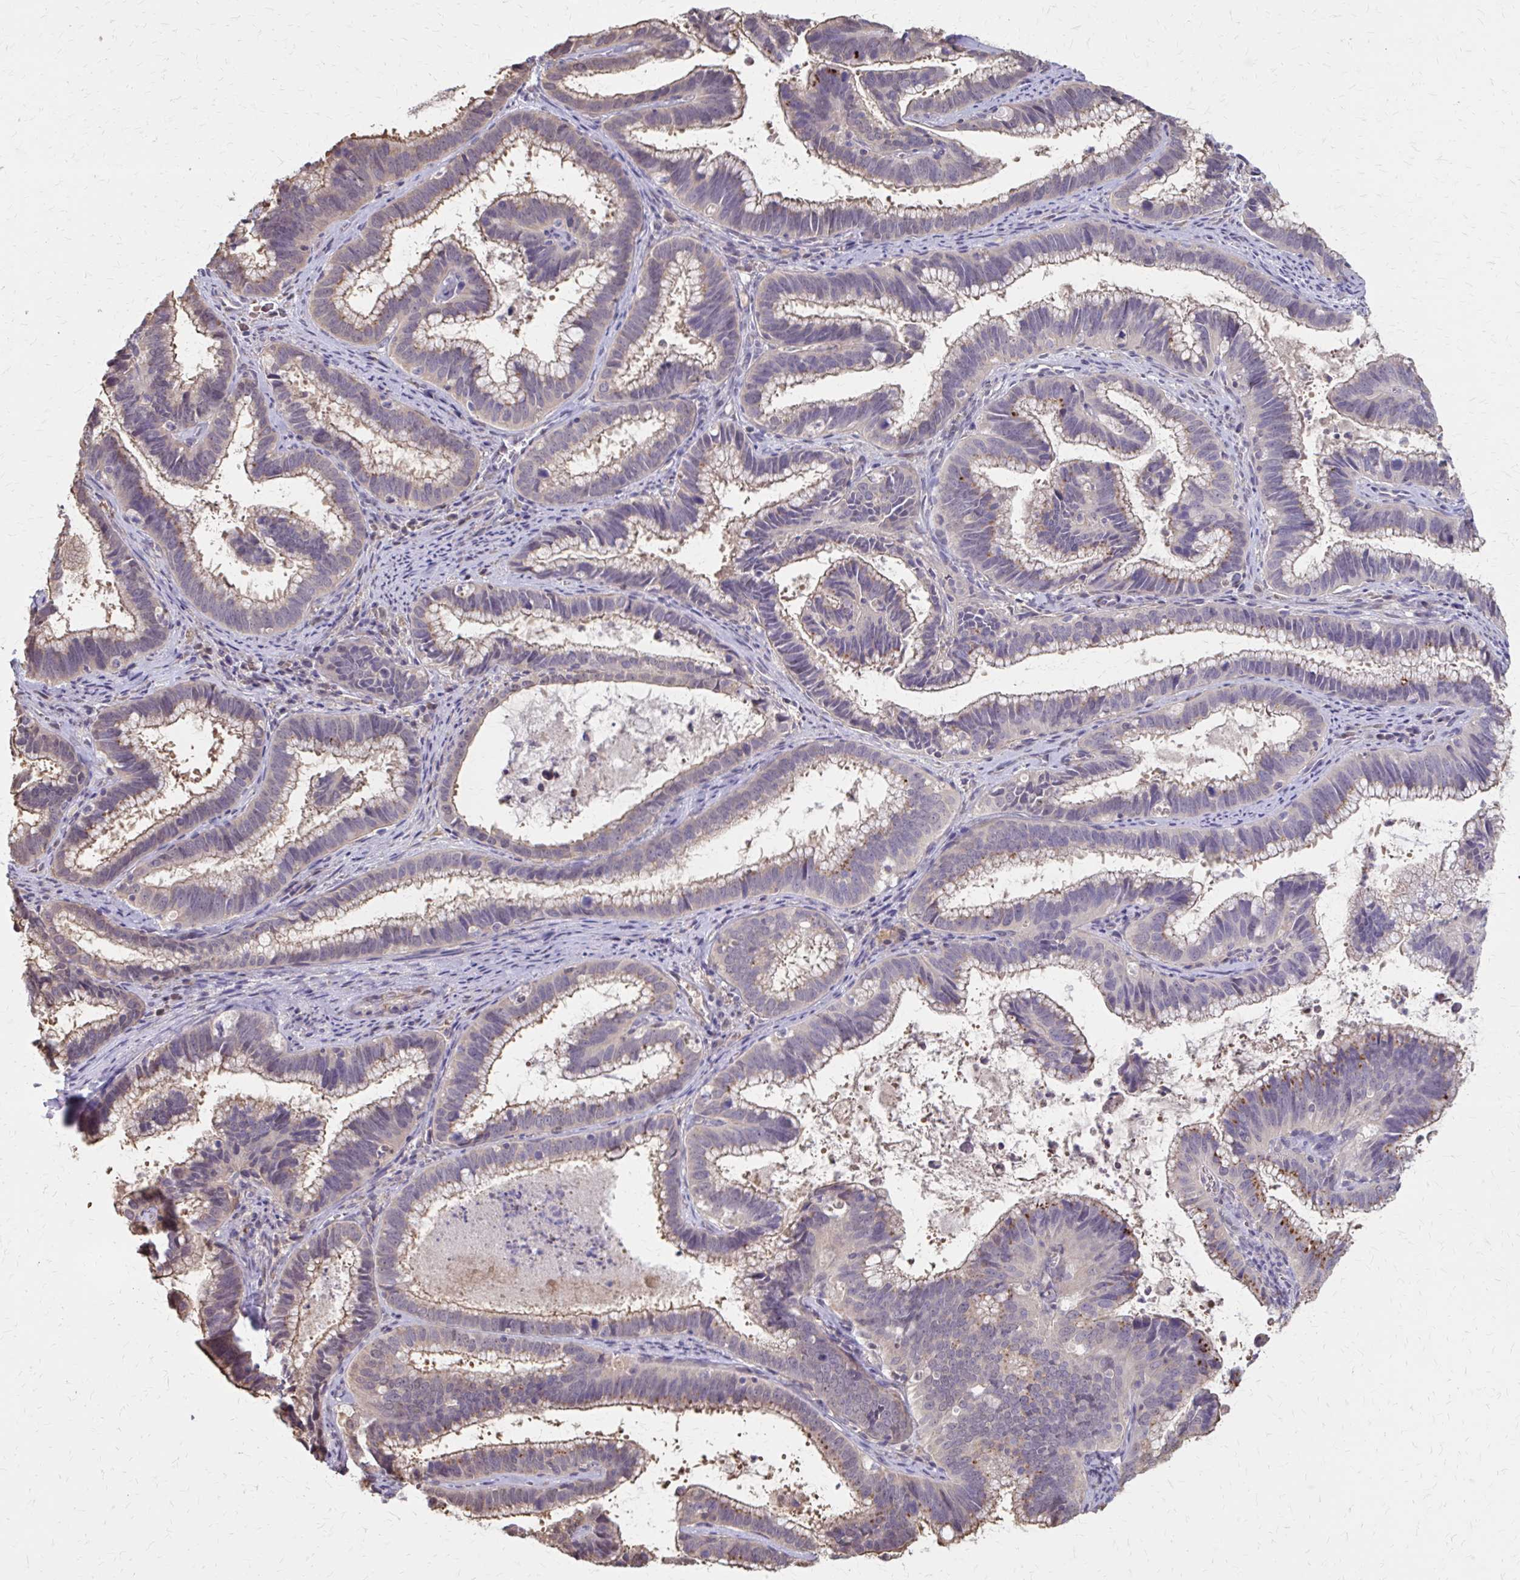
{"staining": {"intensity": "moderate", "quantity": "25%-75%", "location": "cytoplasmic/membranous"}, "tissue": "cervical cancer", "cell_type": "Tumor cells", "image_type": "cancer", "snomed": [{"axis": "morphology", "description": "Adenocarcinoma, NOS"}, {"axis": "topography", "description": "Cervix"}], "caption": "Protein positivity by immunohistochemistry demonstrates moderate cytoplasmic/membranous expression in about 25%-75% of tumor cells in cervical cancer. The staining was performed using DAB (3,3'-diaminobenzidine), with brown indicating positive protein expression. Nuclei are stained blue with hematoxylin.", "gene": "IFI44L", "patient": {"sex": "female", "age": 61}}